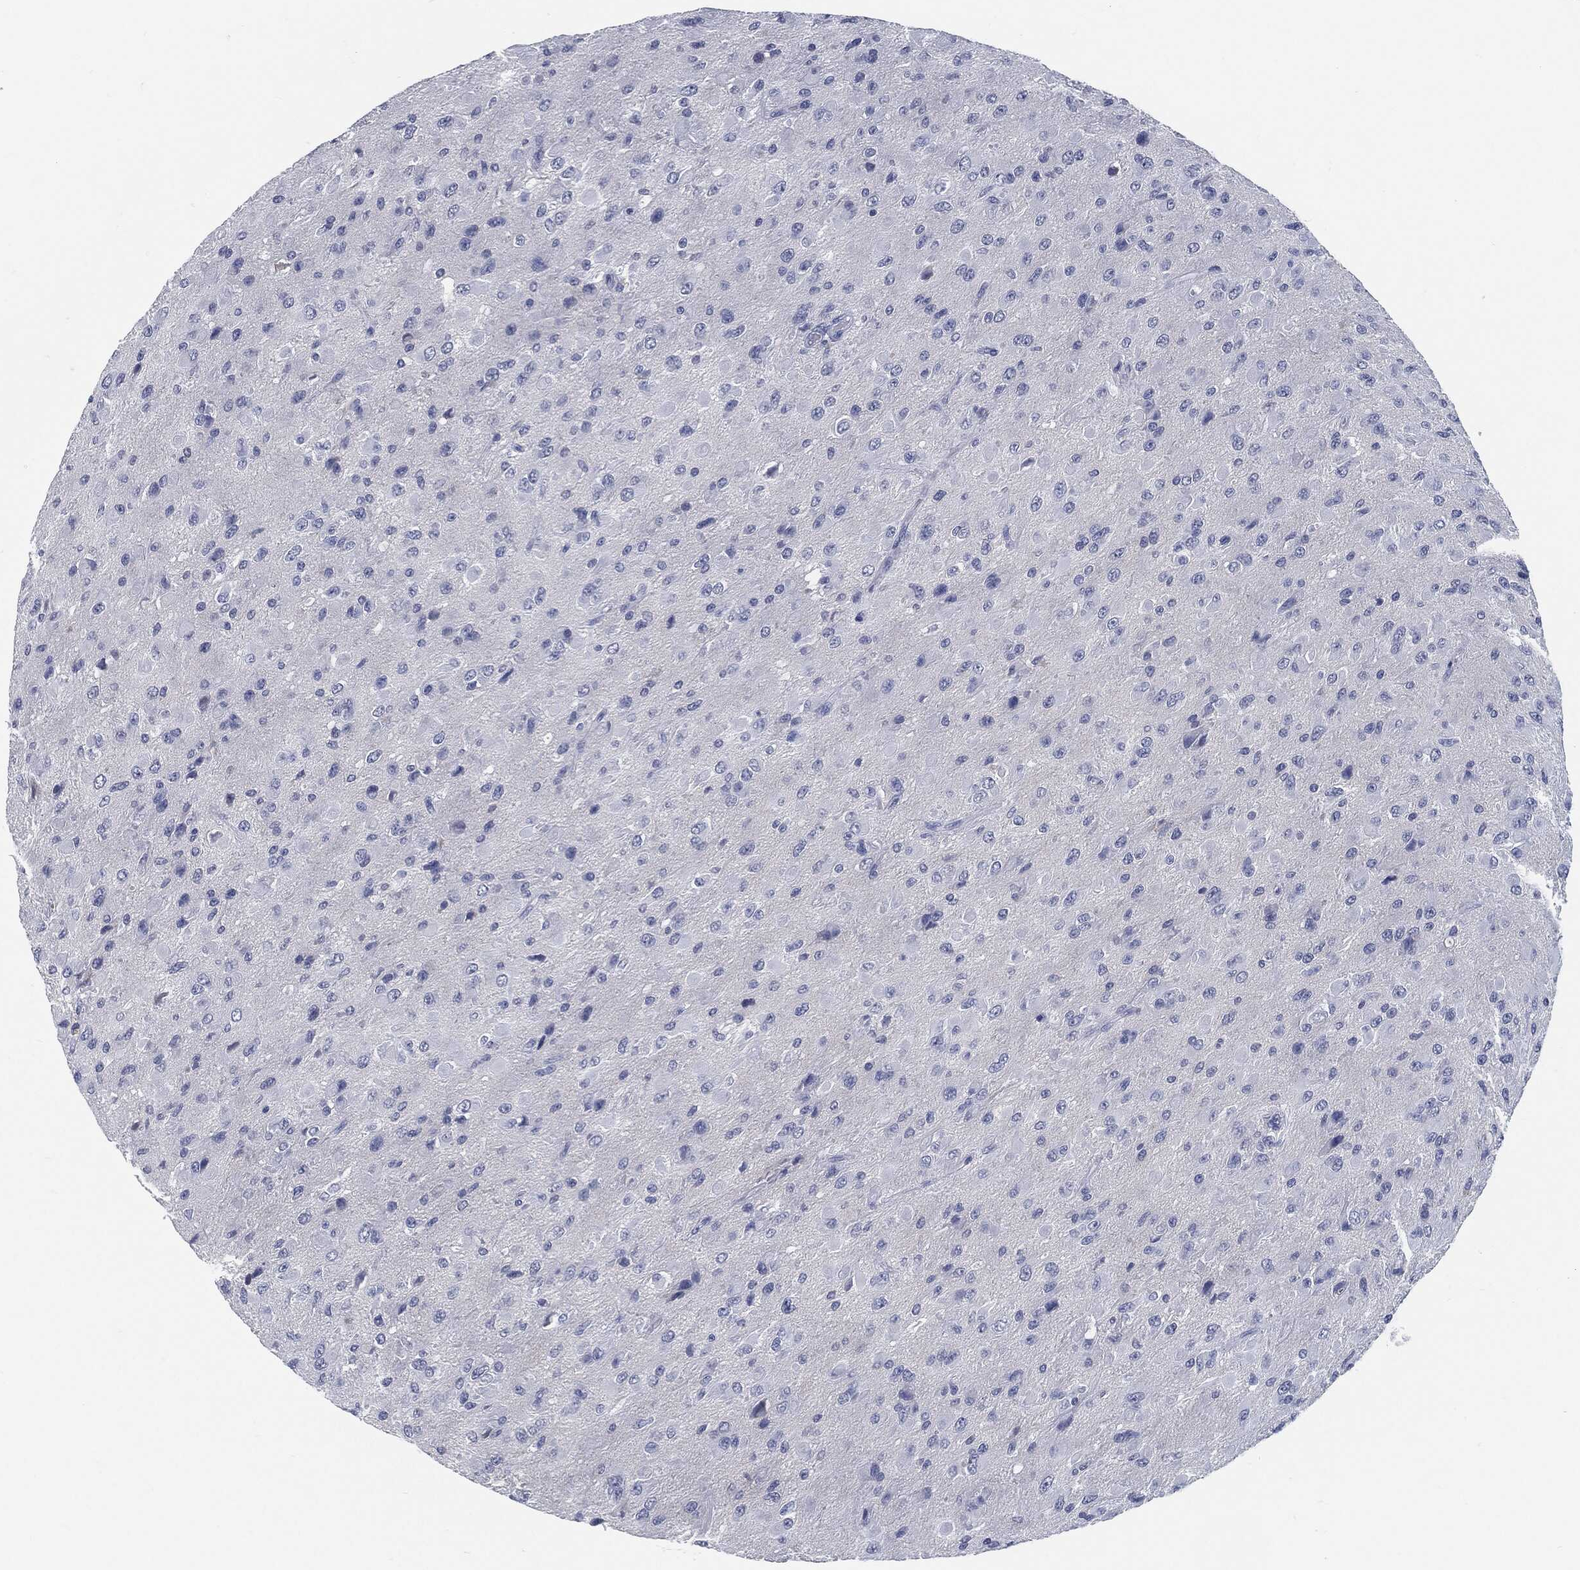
{"staining": {"intensity": "negative", "quantity": "none", "location": "none"}, "tissue": "glioma", "cell_type": "Tumor cells", "image_type": "cancer", "snomed": [{"axis": "morphology", "description": "Glioma, malignant, High grade"}, {"axis": "topography", "description": "Cerebral cortex"}], "caption": "A high-resolution micrograph shows immunohistochemistry staining of malignant glioma (high-grade), which shows no significant expression in tumor cells.", "gene": "MST1", "patient": {"sex": "male", "age": 35}}